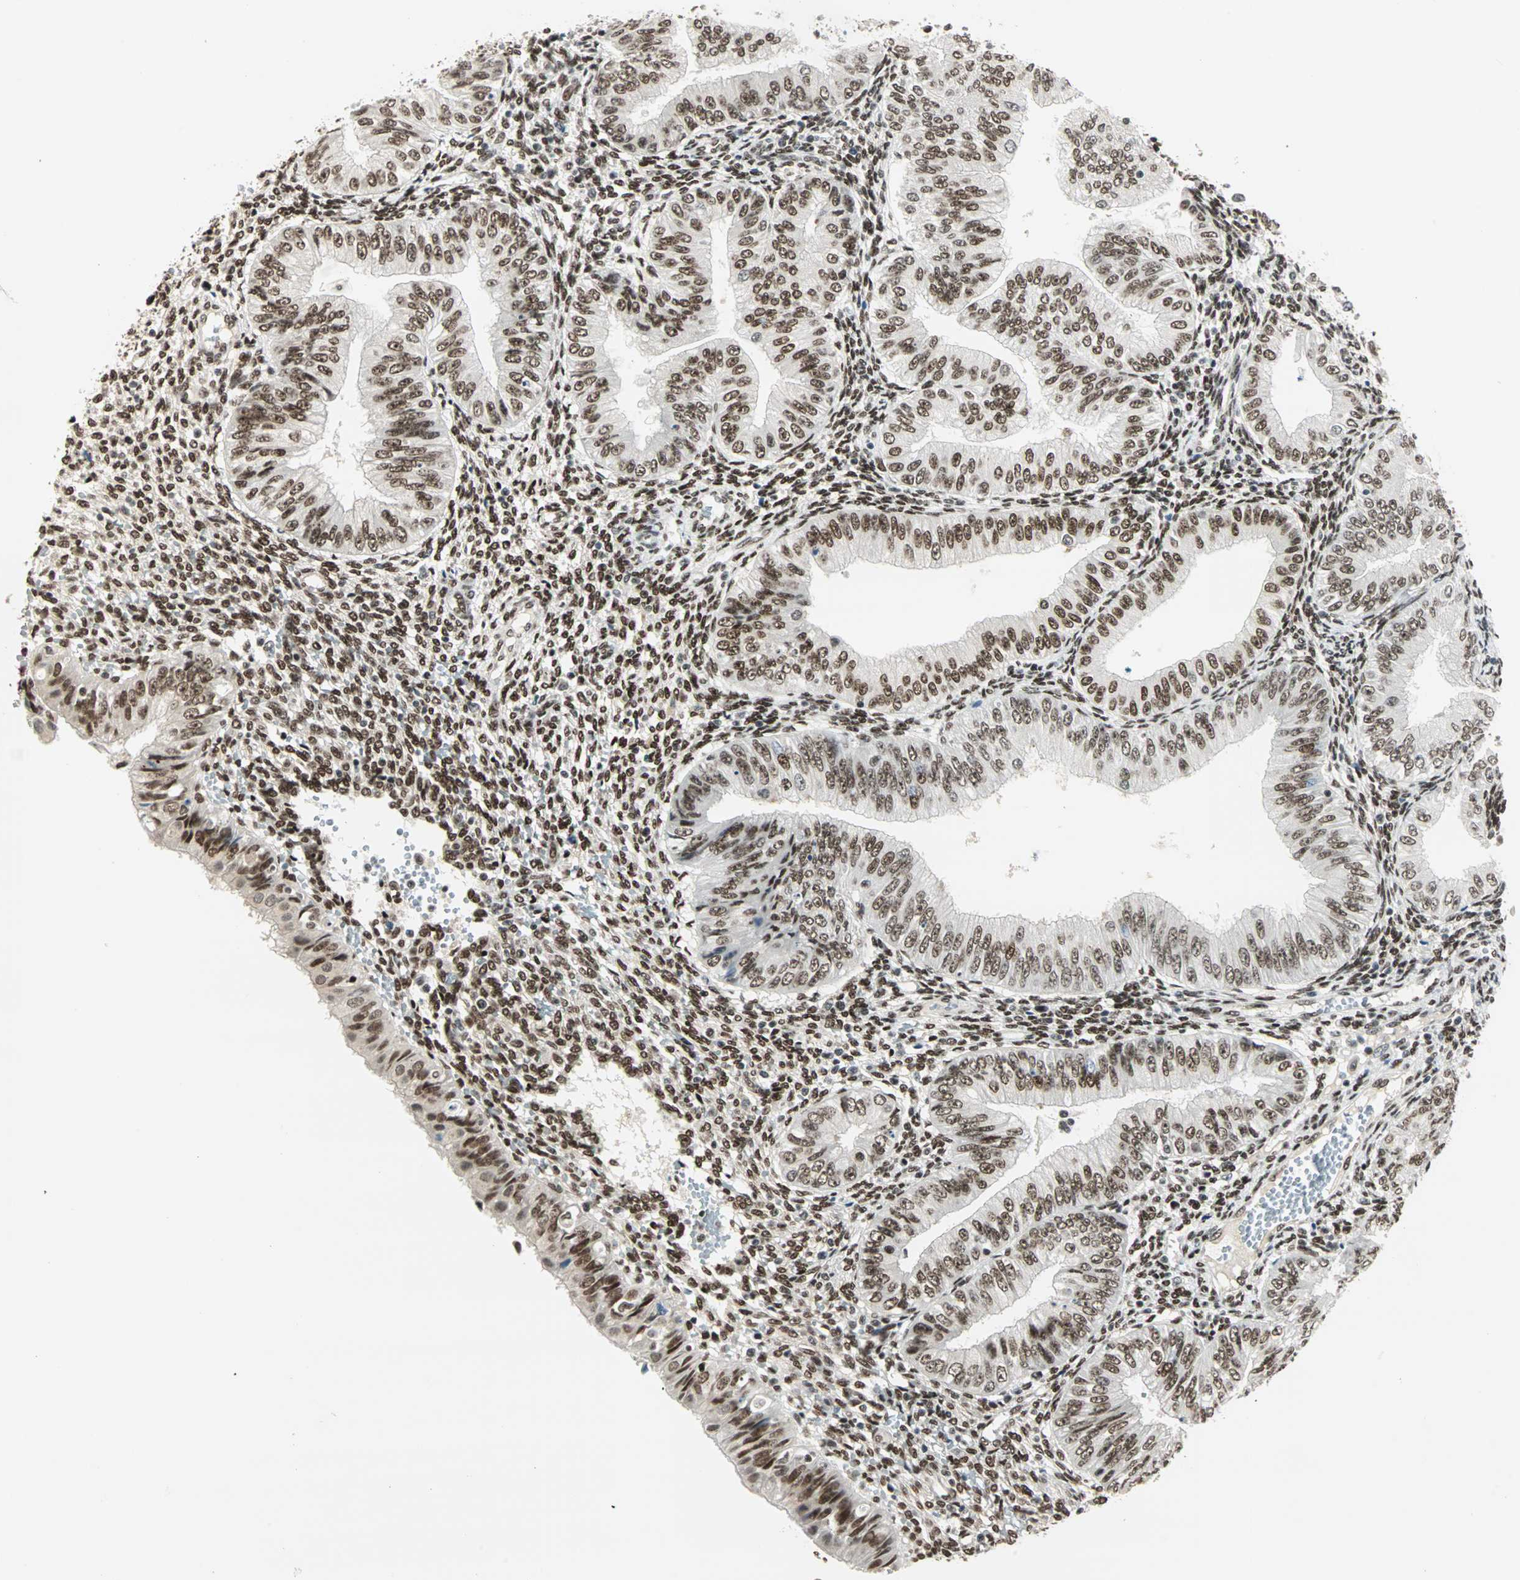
{"staining": {"intensity": "moderate", "quantity": ">75%", "location": "nuclear"}, "tissue": "endometrial cancer", "cell_type": "Tumor cells", "image_type": "cancer", "snomed": [{"axis": "morphology", "description": "Normal tissue, NOS"}, {"axis": "morphology", "description": "Adenocarcinoma, NOS"}, {"axis": "topography", "description": "Endometrium"}], "caption": "Protein expression analysis of endometrial cancer reveals moderate nuclear staining in approximately >75% of tumor cells.", "gene": "BLM", "patient": {"sex": "female", "age": 53}}